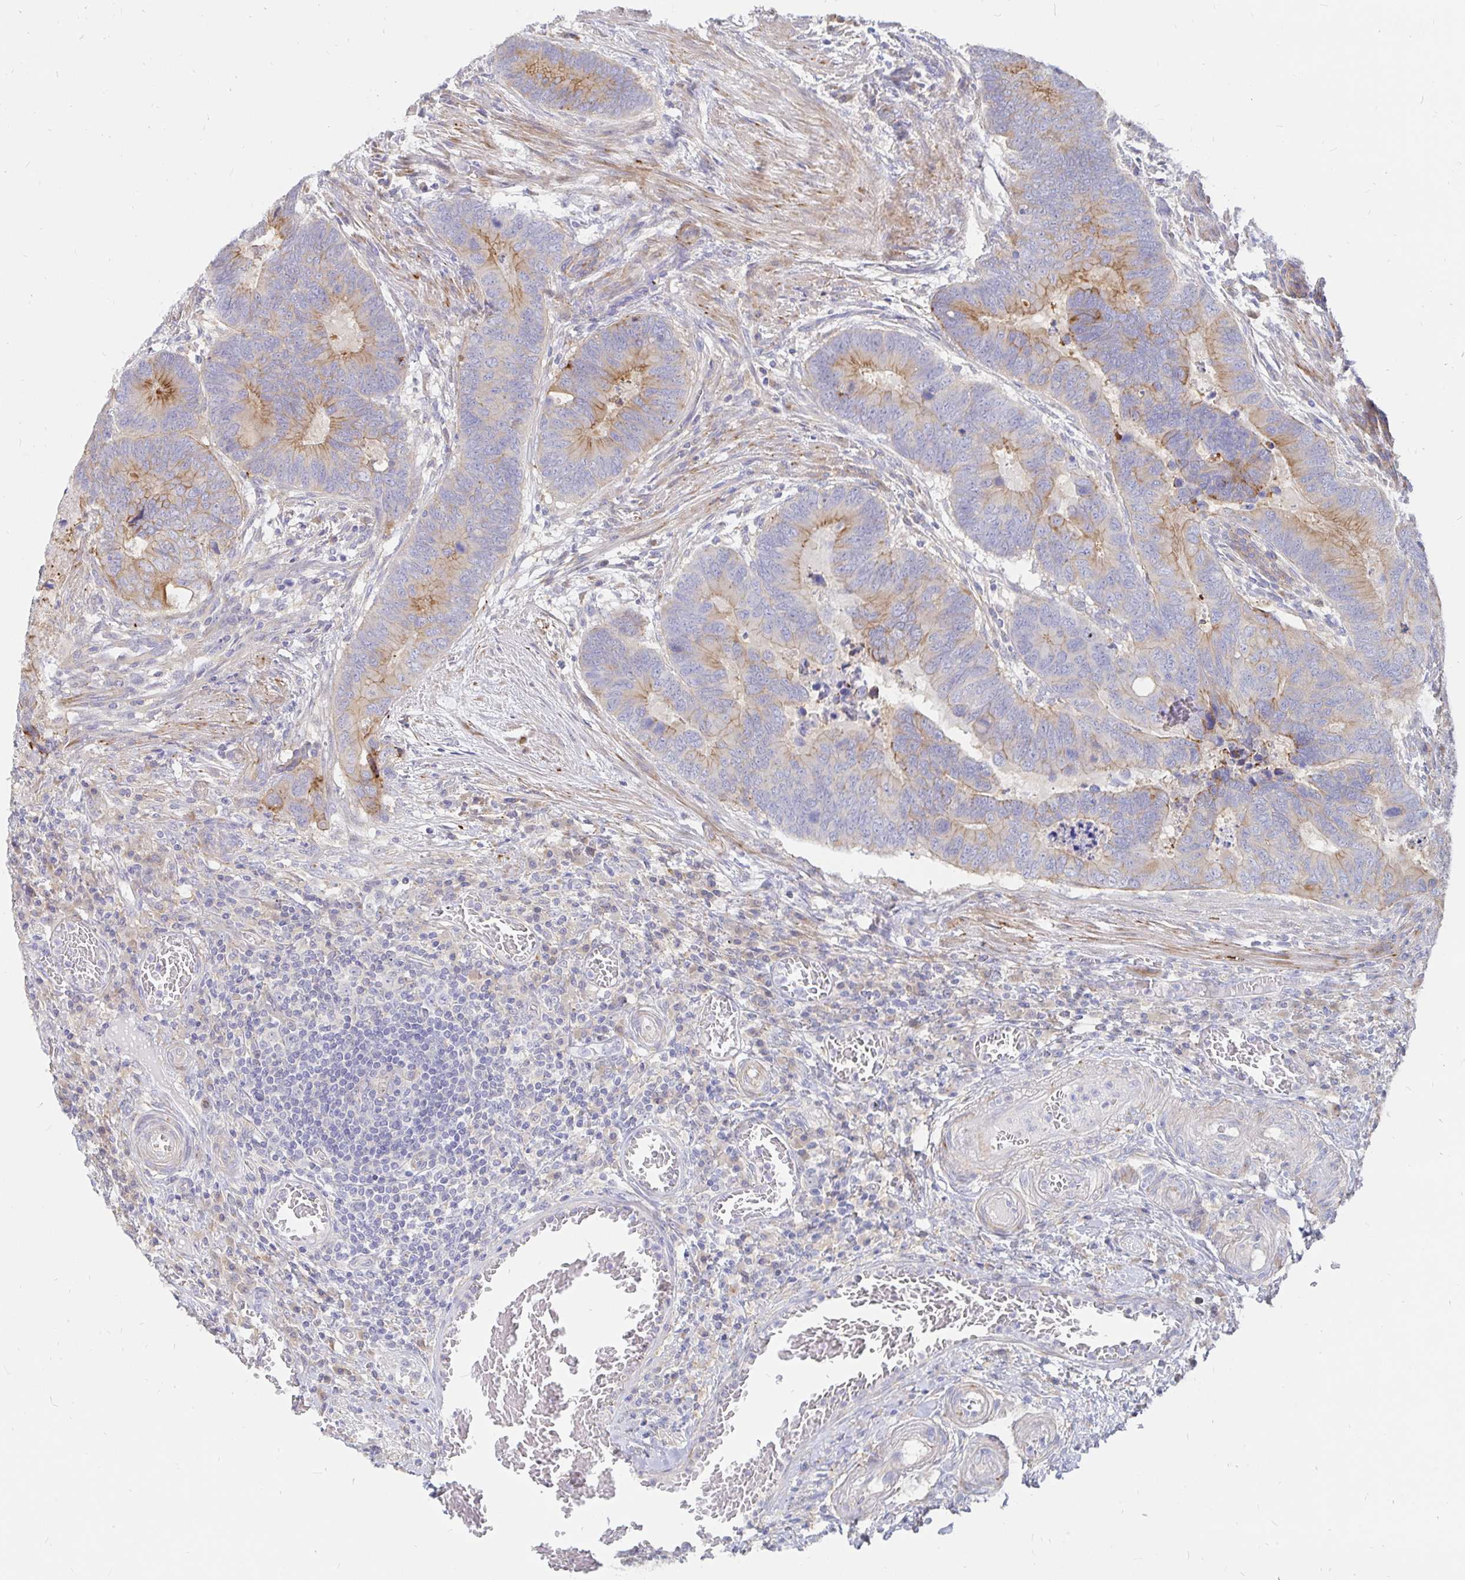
{"staining": {"intensity": "moderate", "quantity": "25%-75%", "location": "cytoplasmic/membranous"}, "tissue": "colorectal cancer", "cell_type": "Tumor cells", "image_type": "cancer", "snomed": [{"axis": "morphology", "description": "Adenocarcinoma, NOS"}, {"axis": "topography", "description": "Colon"}], "caption": "The image demonstrates immunohistochemical staining of colorectal cancer (adenocarcinoma). There is moderate cytoplasmic/membranous staining is seen in approximately 25%-75% of tumor cells.", "gene": "KCTD19", "patient": {"sex": "male", "age": 62}}